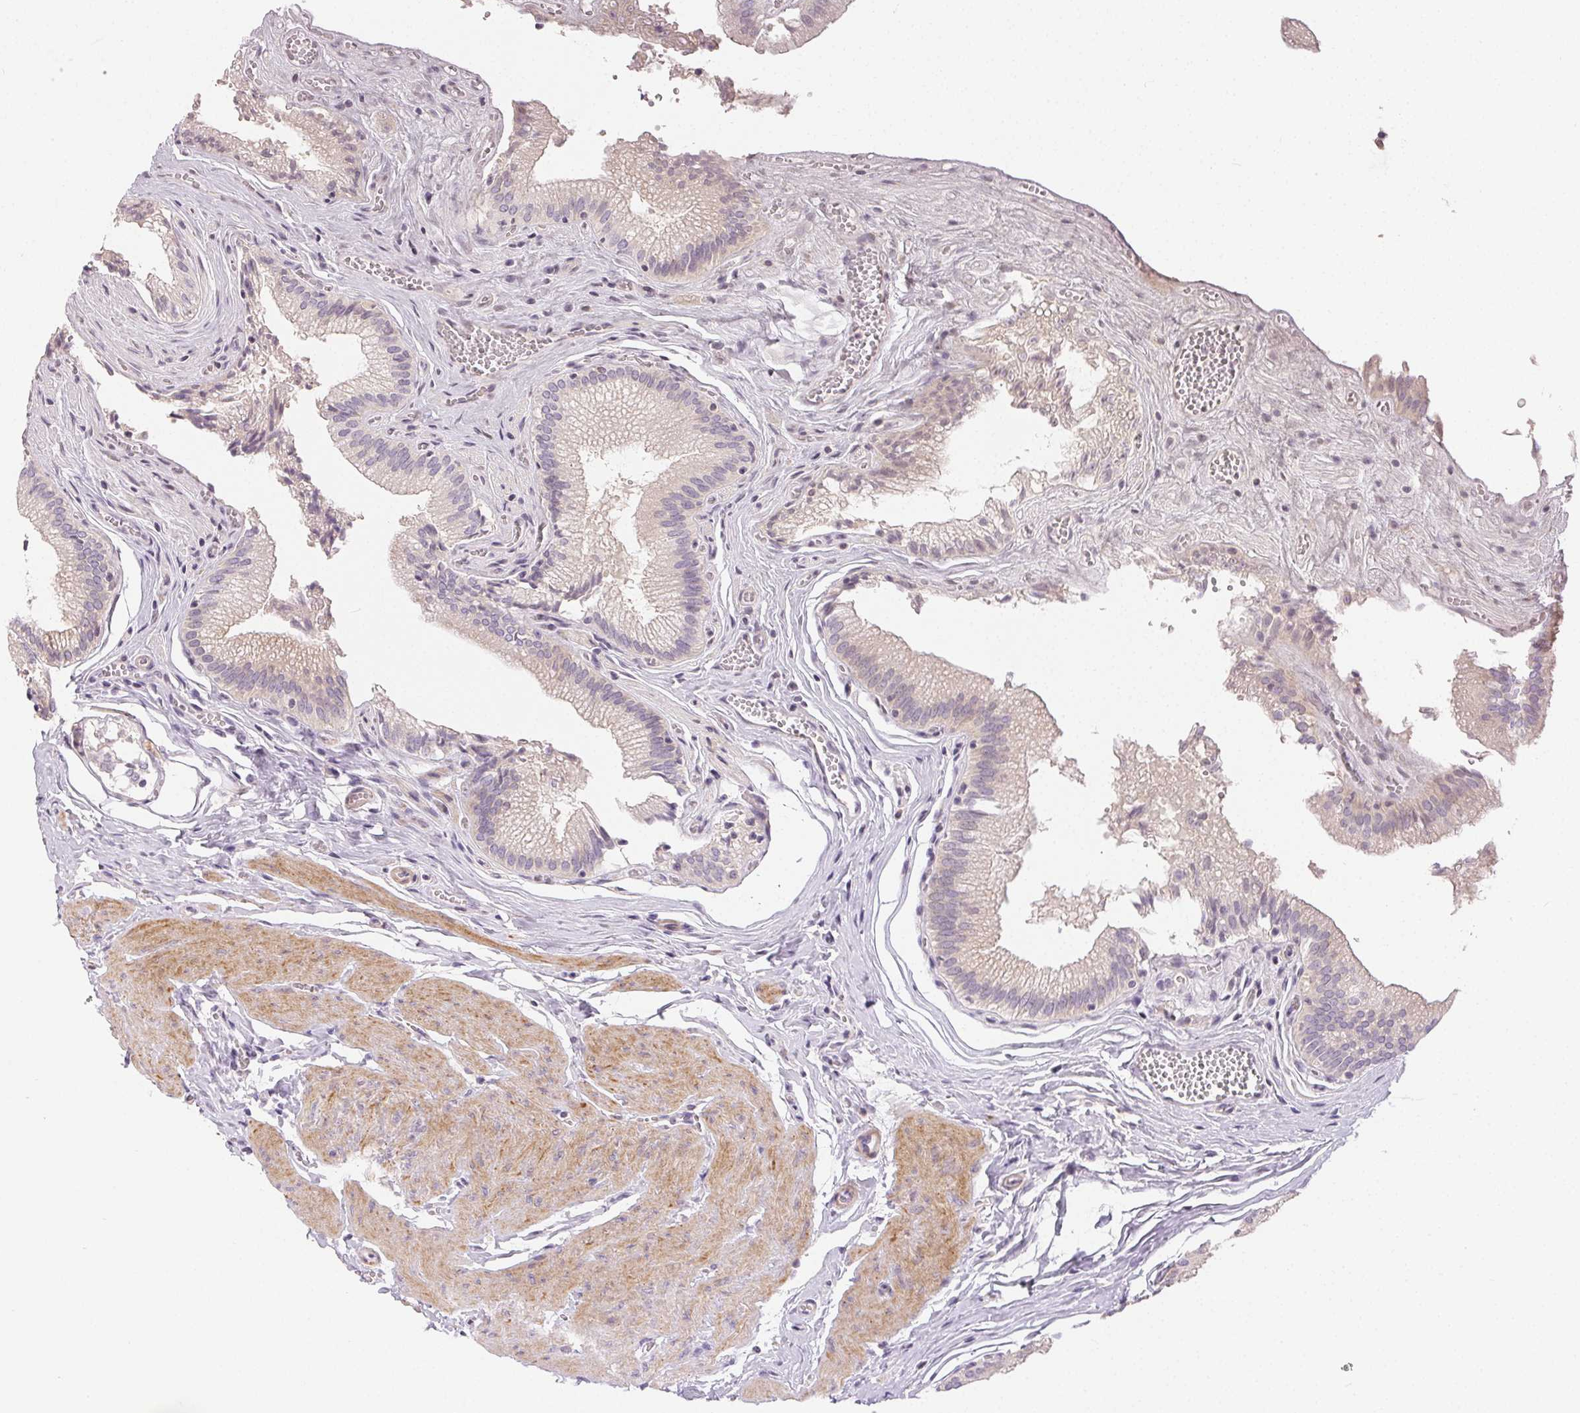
{"staining": {"intensity": "negative", "quantity": "none", "location": "none"}, "tissue": "gallbladder", "cell_type": "Glandular cells", "image_type": "normal", "snomed": [{"axis": "morphology", "description": "Normal tissue, NOS"}, {"axis": "topography", "description": "Gallbladder"}, {"axis": "topography", "description": "Peripheral nerve tissue"}], "caption": "Immunohistochemistry micrograph of normal human gallbladder stained for a protein (brown), which reveals no staining in glandular cells. The staining was performed using DAB to visualize the protein expression in brown, while the nuclei were stained in blue with hematoxylin (Magnification: 20x).", "gene": "RPGRIP1", "patient": {"sex": "male", "age": 17}}